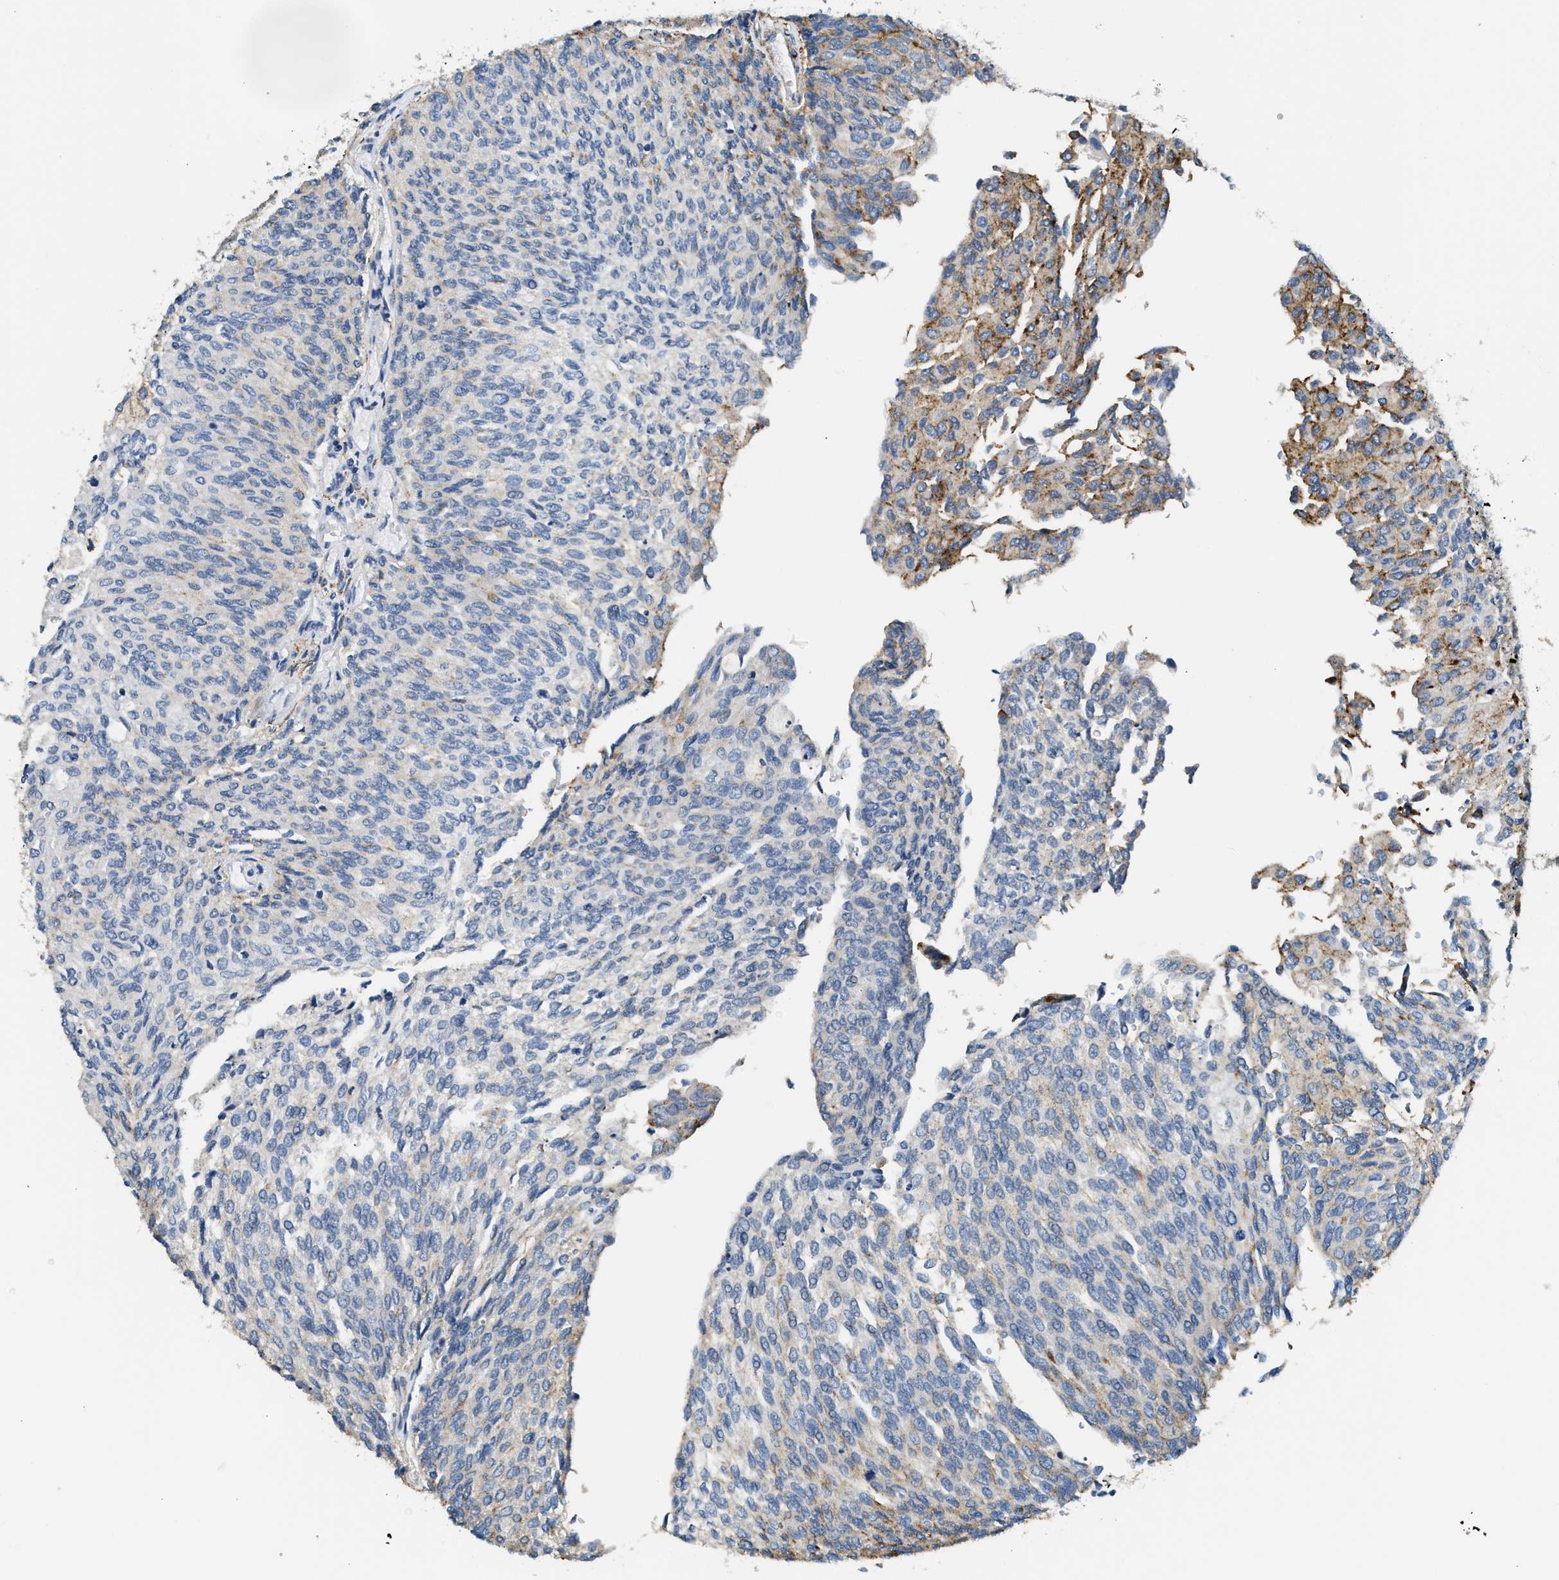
{"staining": {"intensity": "moderate", "quantity": "<25%", "location": "cytoplasmic/membranous"}, "tissue": "urothelial cancer", "cell_type": "Tumor cells", "image_type": "cancer", "snomed": [{"axis": "morphology", "description": "Urothelial carcinoma, Low grade"}, {"axis": "topography", "description": "Urinary bladder"}], "caption": "This is a micrograph of immunohistochemistry staining of urothelial carcinoma (low-grade), which shows moderate positivity in the cytoplasmic/membranous of tumor cells.", "gene": "LRP1", "patient": {"sex": "female", "age": 79}}